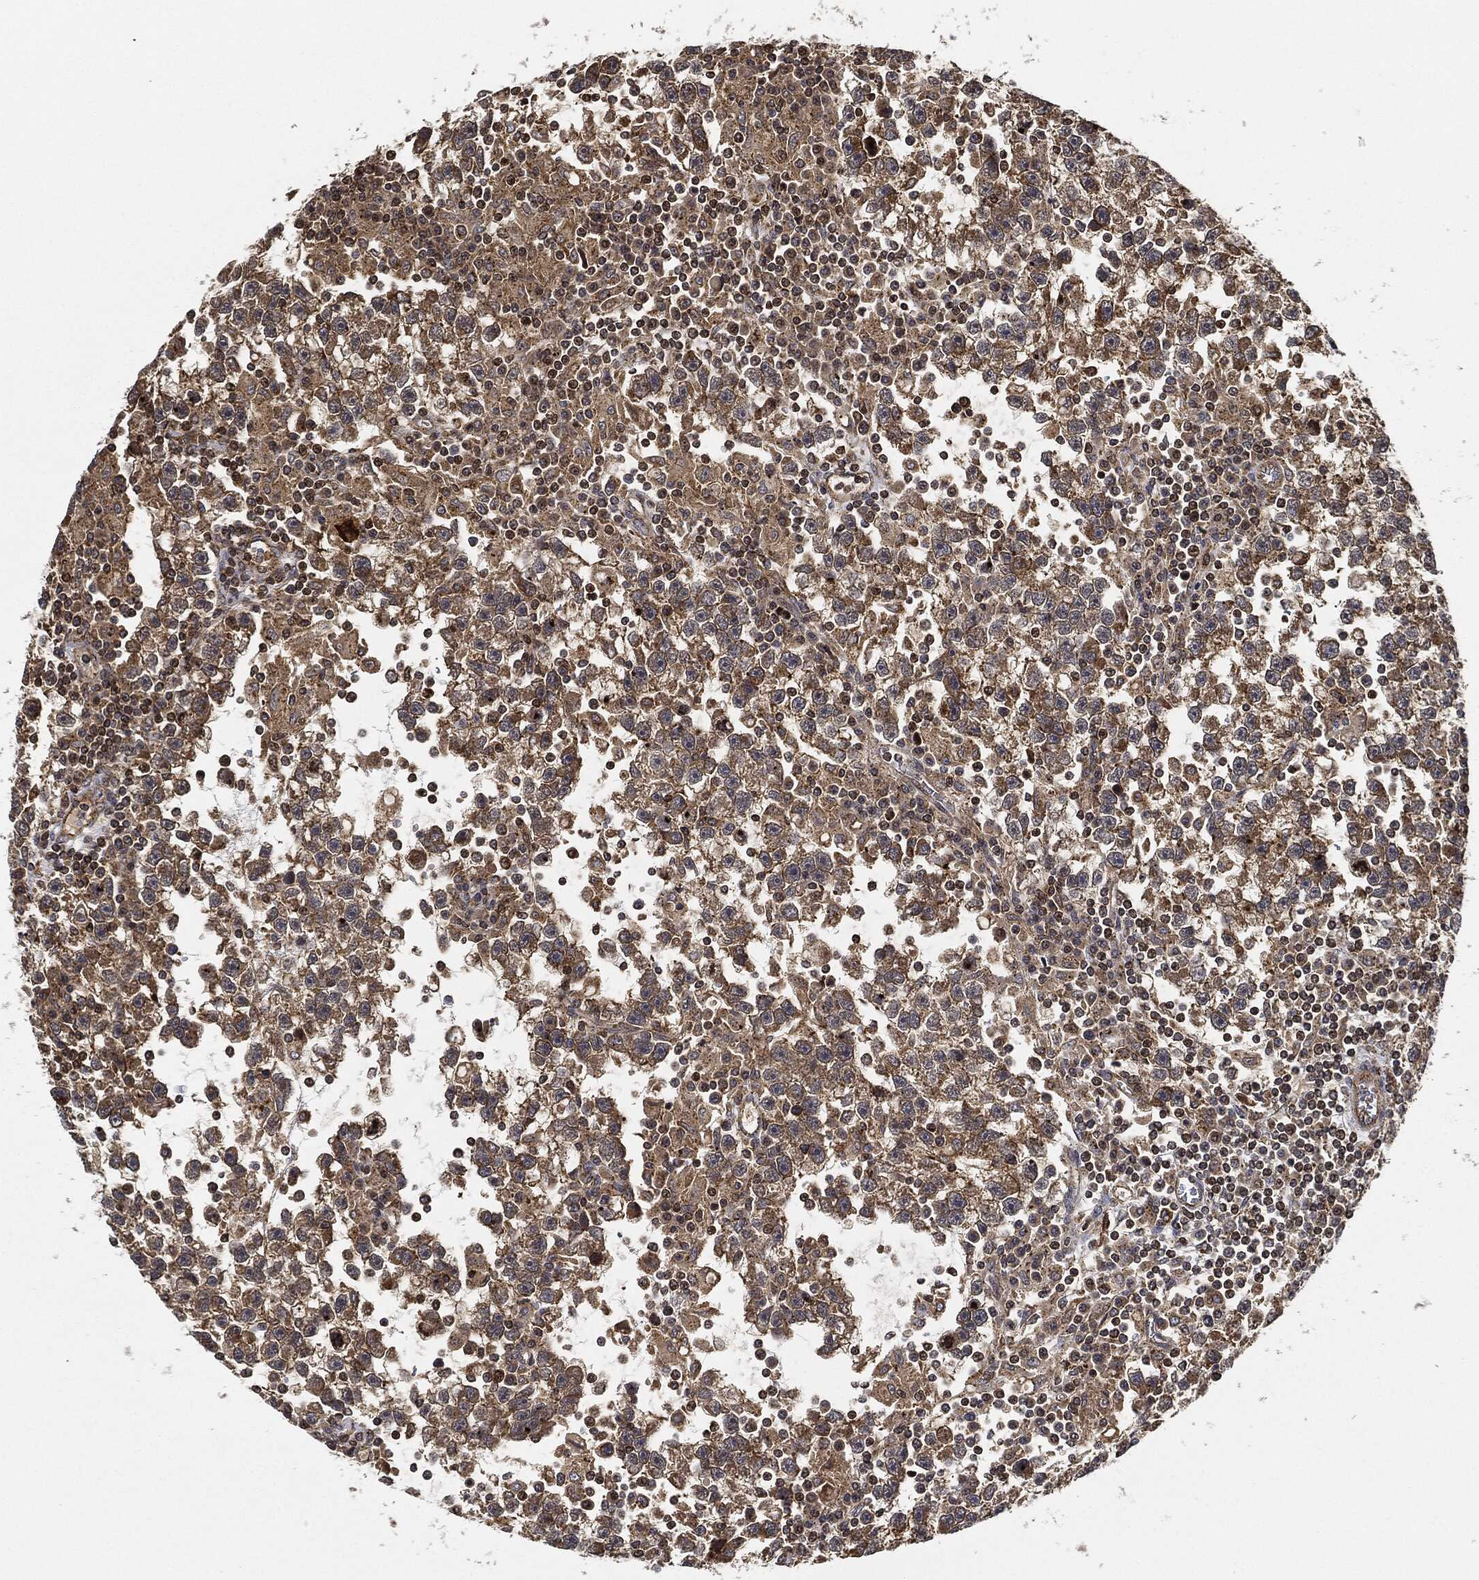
{"staining": {"intensity": "strong", "quantity": "25%-75%", "location": "cytoplasmic/membranous"}, "tissue": "testis cancer", "cell_type": "Tumor cells", "image_type": "cancer", "snomed": [{"axis": "morphology", "description": "Seminoma, NOS"}, {"axis": "topography", "description": "Testis"}], "caption": "Protein expression analysis of seminoma (testis) exhibits strong cytoplasmic/membranous staining in approximately 25%-75% of tumor cells. (DAB IHC with brightfield microscopy, high magnification).", "gene": "MAP3K3", "patient": {"sex": "male", "age": 47}}